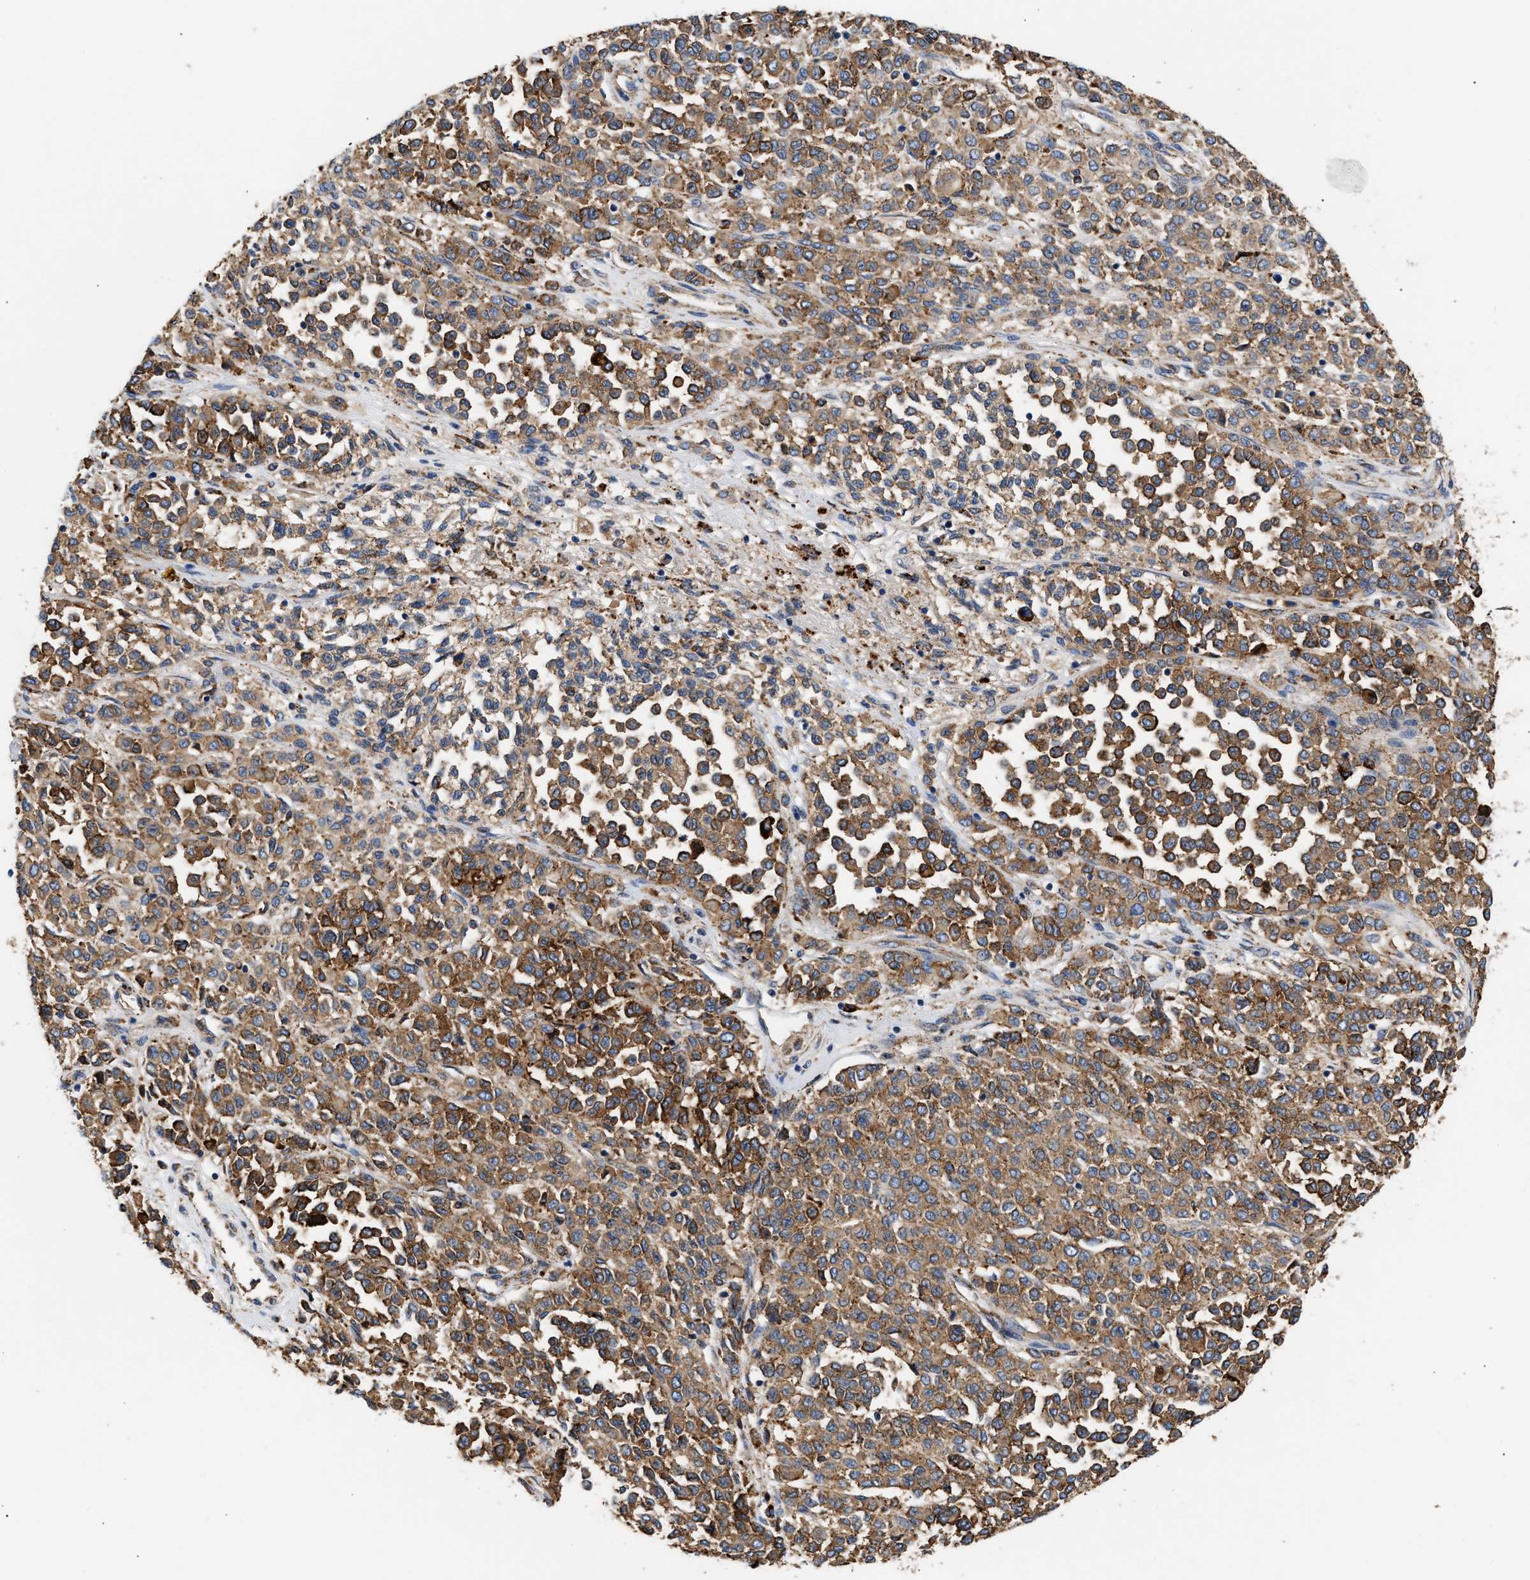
{"staining": {"intensity": "moderate", "quantity": ">75%", "location": "cytoplasmic/membranous"}, "tissue": "melanoma", "cell_type": "Tumor cells", "image_type": "cancer", "snomed": [{"axis": "morphology", "description": "Malignant melanoma, Metastatic site"}, {"axis": "topography", "description": "Pancreas"}], "caption": "Protein staining shows moderate cytoplasmic/membranous staining in about >75% of tumor cells in malignant melanoma (metastatic site).", "gene": "CCDC146", "patient": {"sex": "female", "age": 30}}